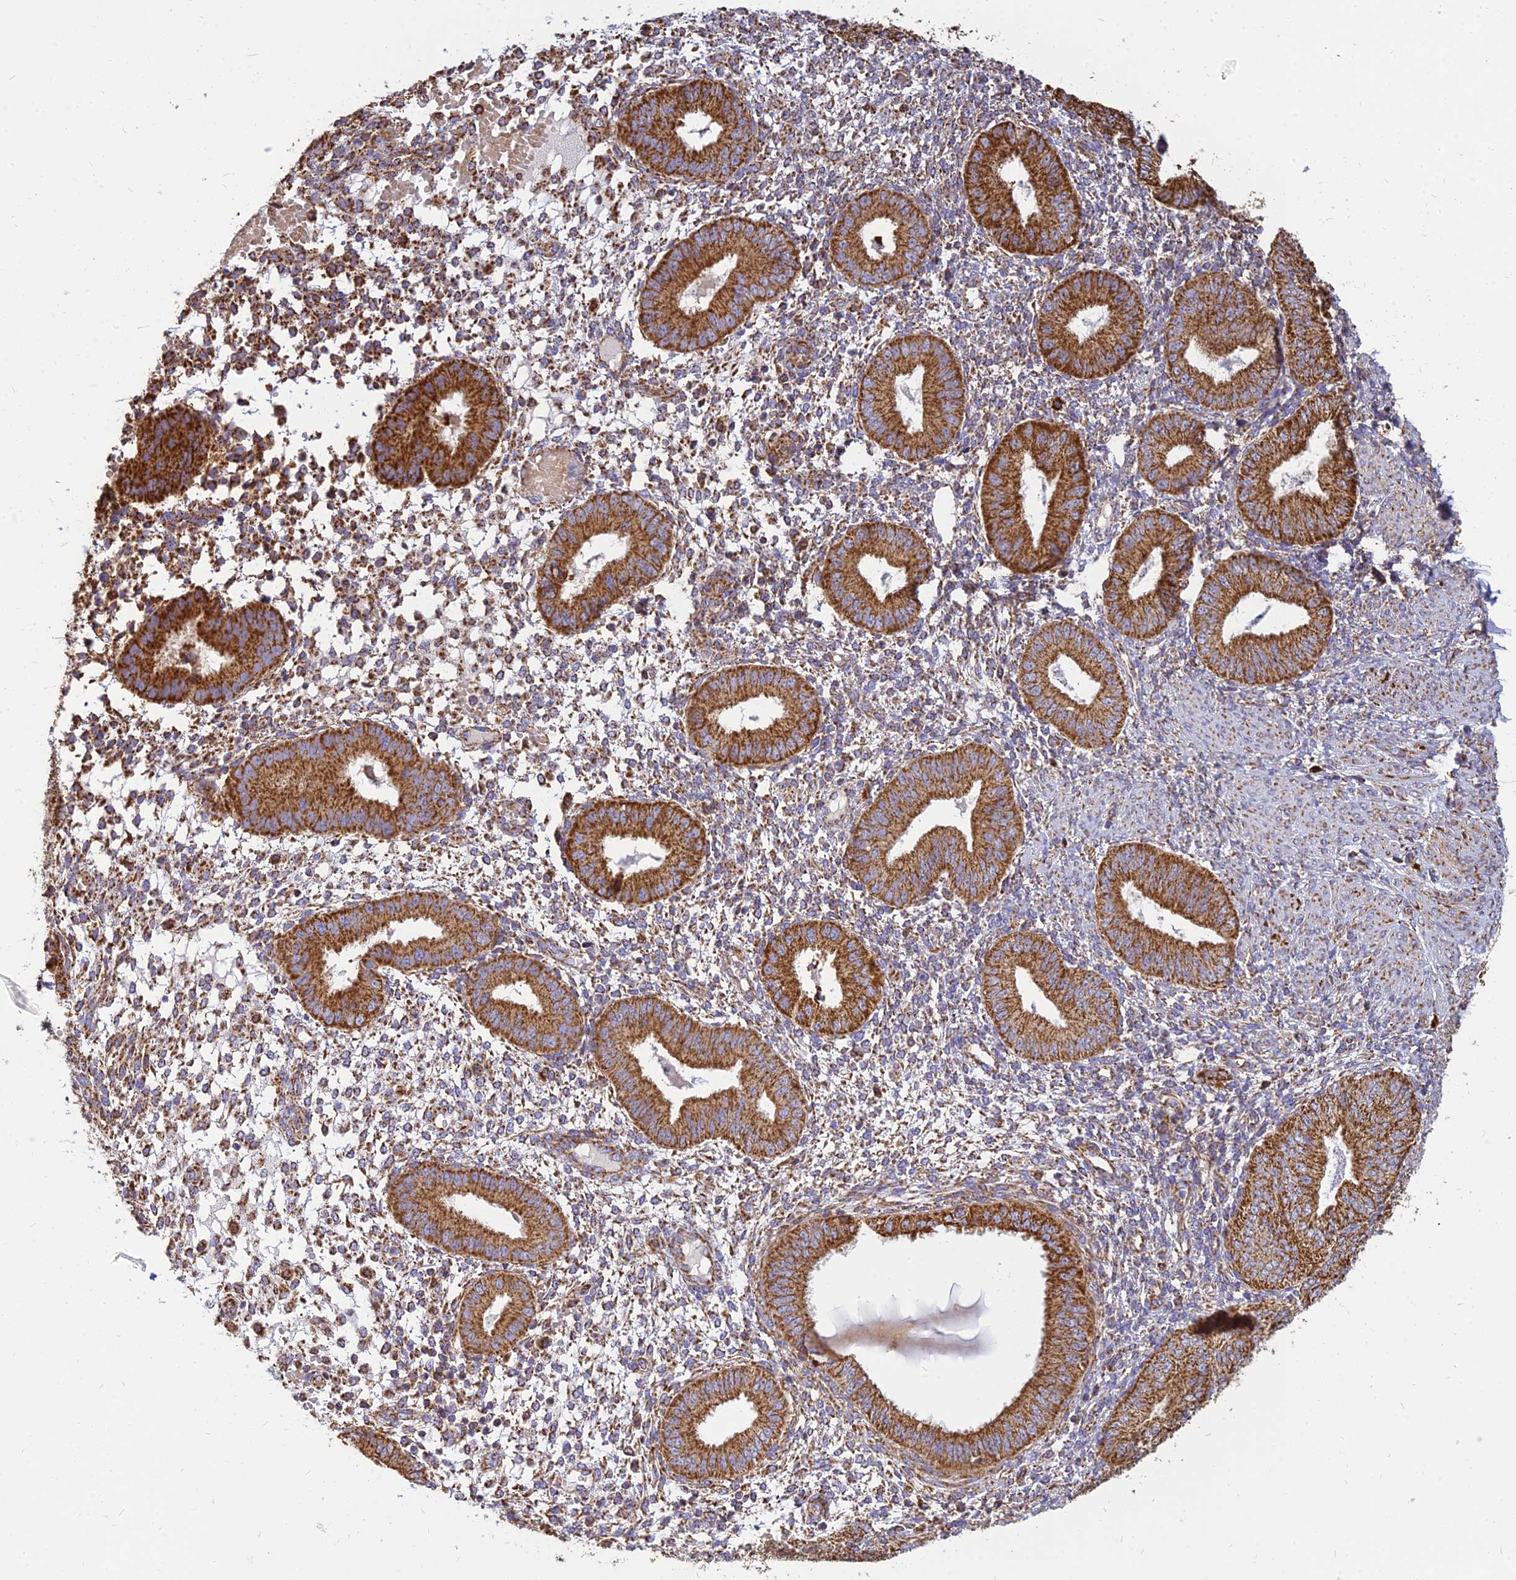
{"staining": {"intensity": "moderate", "quantity": ">75%", "location": "cytoplasmic/membranous"}, "tissue": "endometrium", "cell_type": "Cells in endometrial stroma", "image_type": "normal", "snomed": [{"axis": "morphology", "description": "Normal tissue, NOS"}, {"axis": "topography", "description": "Endometrium"}], "caption": "Immunohistochemical staining of benign human endometrium shows moderate cytoplasmic/membranous protein expression in about >75% of cells in endometrial stroma. The protein of interest is stained brown, and the nuclei are stained in blue (DAB IHC with brightfield microscopy, high magnification).", "gene": "THUMPD2", "patient": {"sex": "female", "age": 49}}